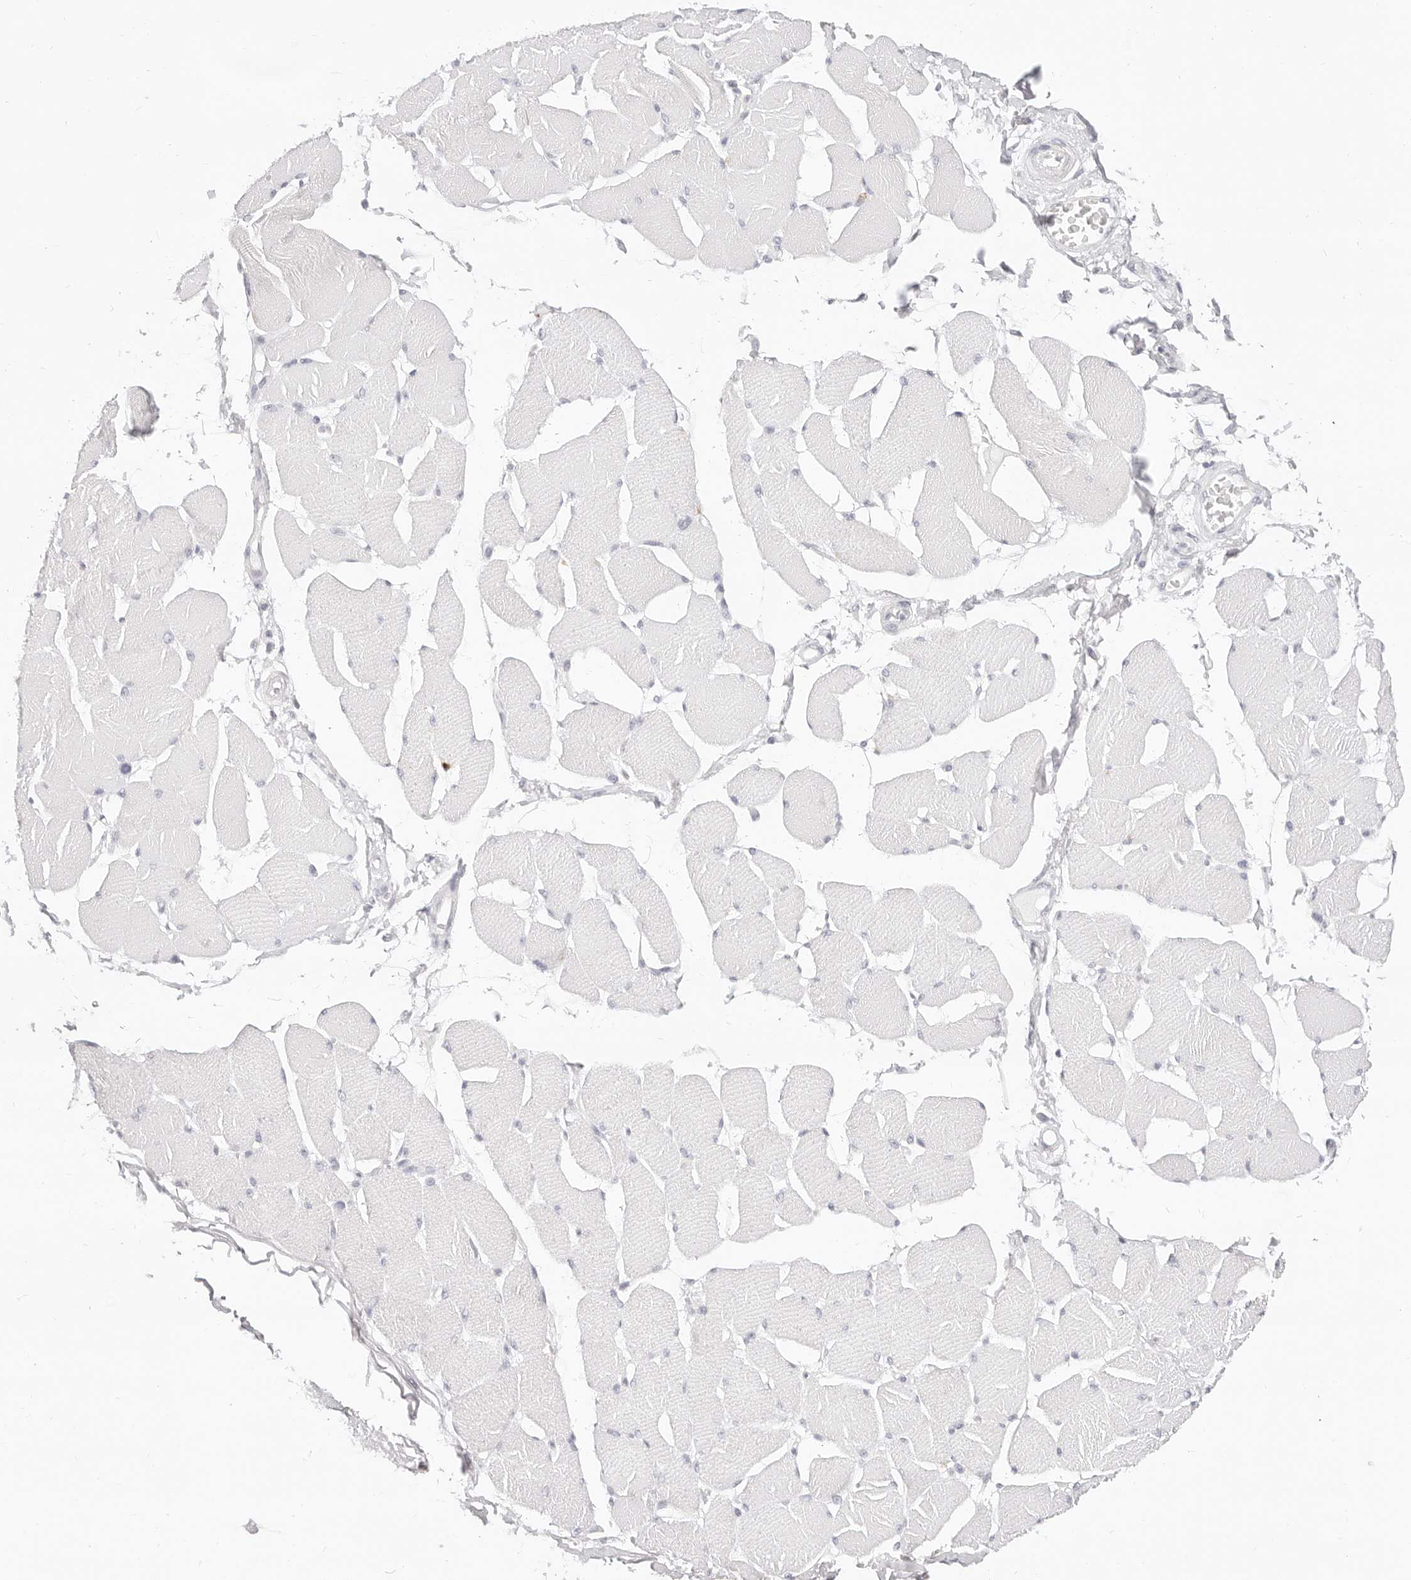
{"staining": {"intensity": "negative", "quantity": "none", "location": "none"}, "tissue": "skeletal muscle", "cell_type": "Myocytes", "image_type": "normal", "snomed": [{"axis": "morphology", "description": "Normal tissue, NOS"}, {"axis": "topography", "description": "Skin"}, {"axis": "topography", "description": "Skeletal muscle"}], "caption": "Myocytes are negative for protein expression in normal human skeletal muscle. Nuclei are stained in blue.", "gene": "CAMP", "patient": {"sex": "male", "age": 83}}